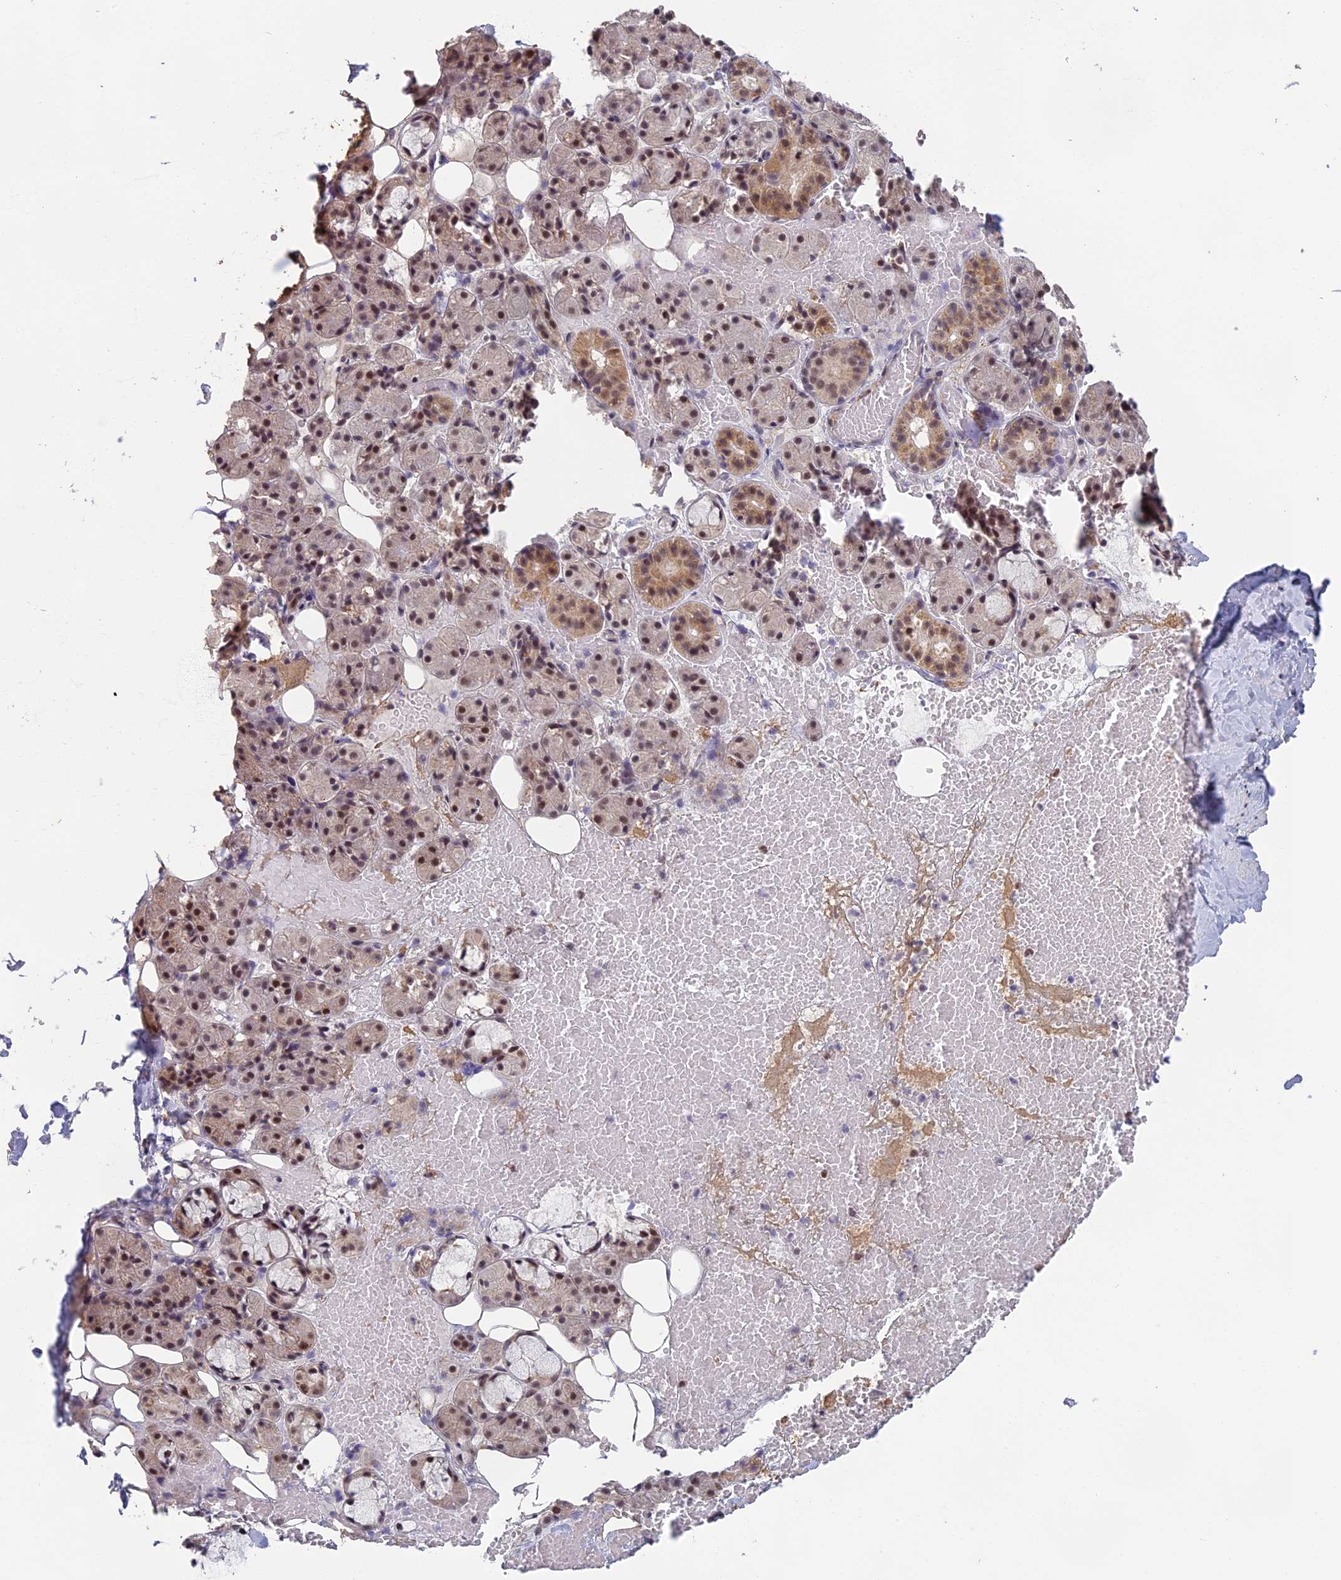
{"staining": {"intensity": "moderate", "quantity": "25%-75%", "location": "cytoplasmic/membranous,nuclear"}, "tissue": "salivary gland", "cell_type": "Glandular cells", "image_type": "normal", "snomed": [{"axis": "morphology", "description": "Normal tissue, NOS"}, {"axis": "topography", "description": "Salivary gland"}], "caption": "IHC image of normal salivary gland stained for a protein (brown), which exhibits medium levels of moderate cytoplasmic/membranous,nuclear positivity in about 25%-75% of glandular cells.", "gene": "MORF4L1", "patient": {"sex": "male", "age": 63}}